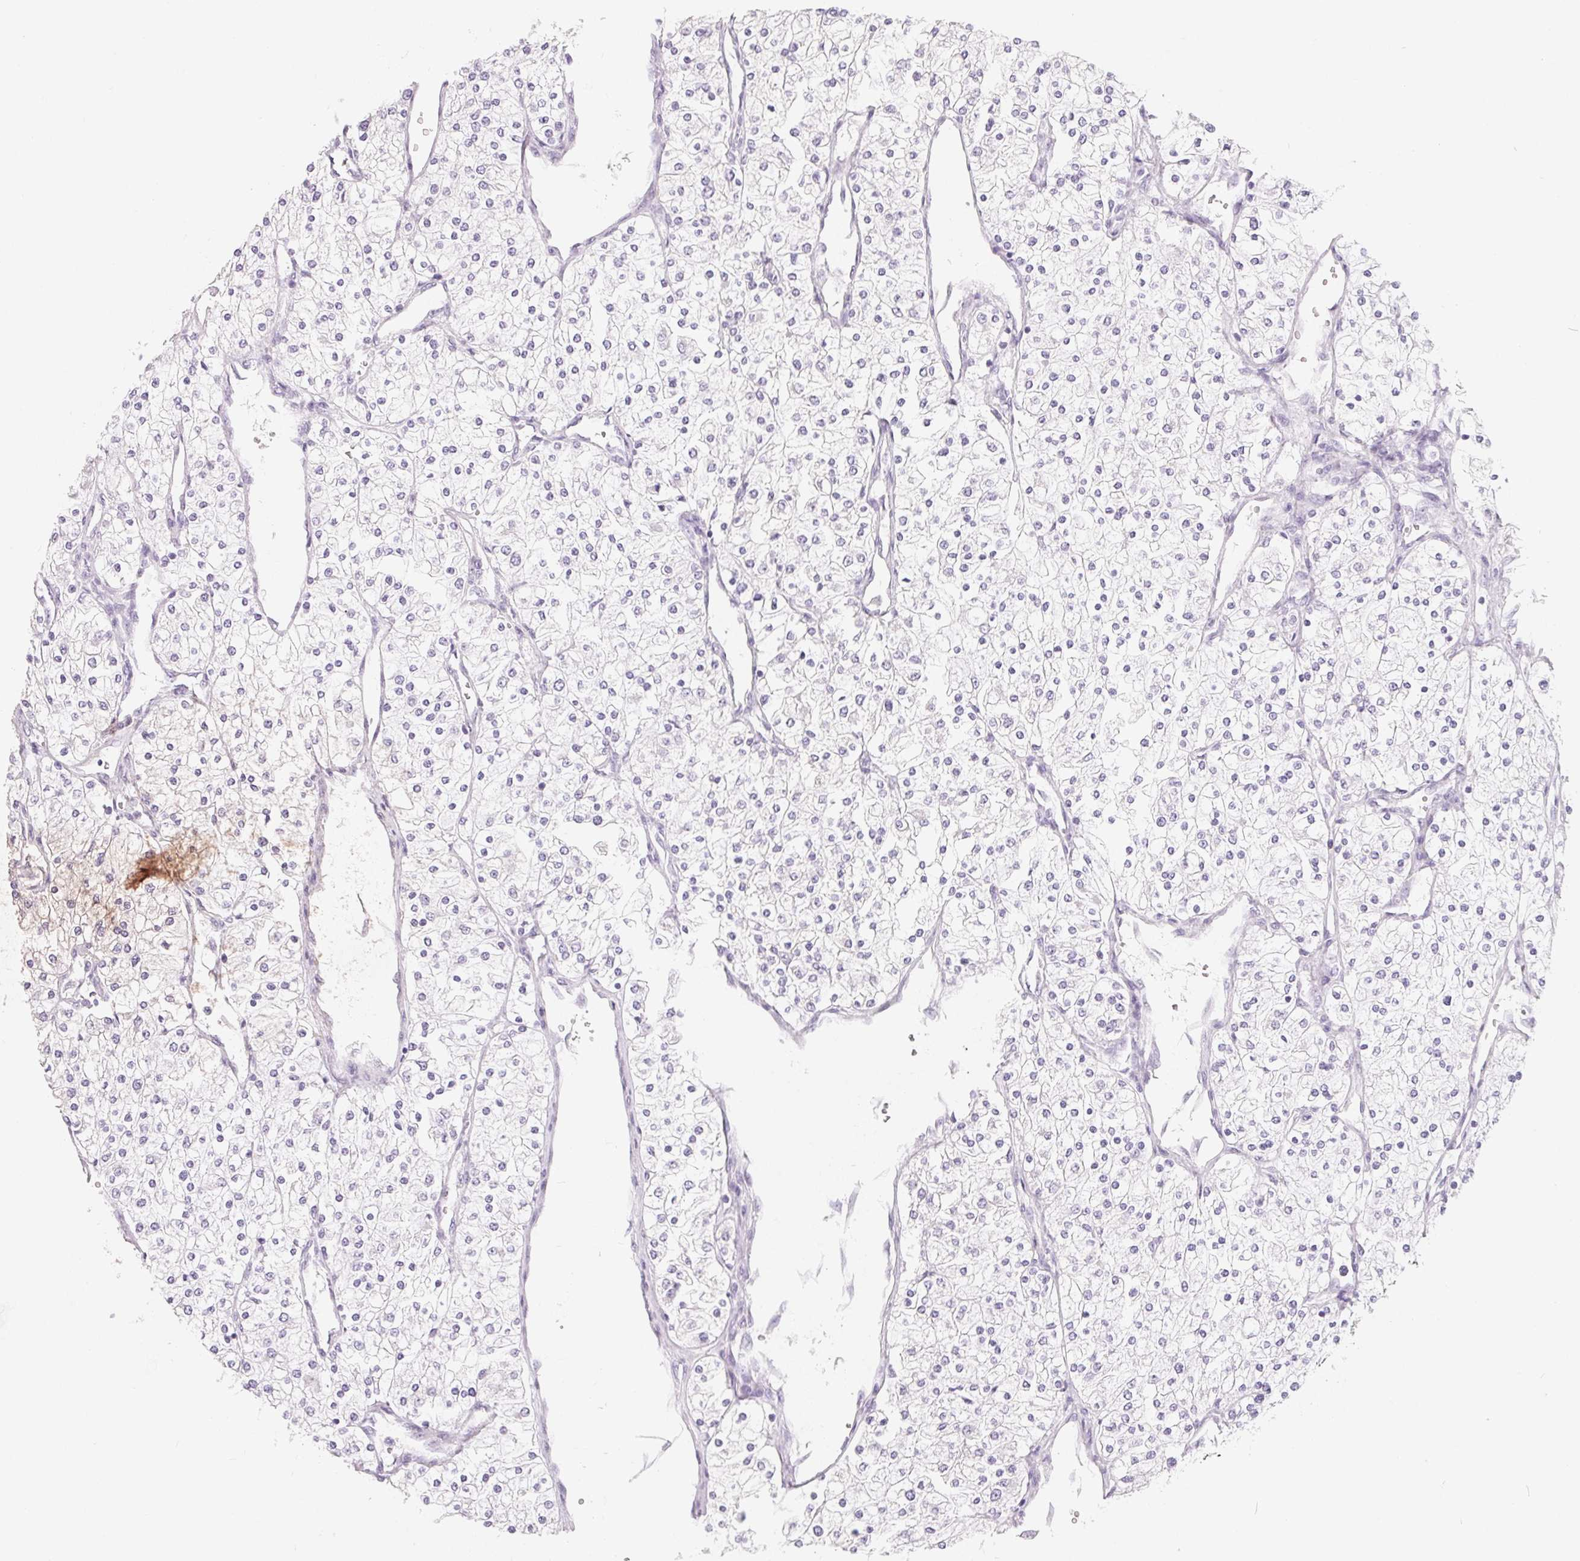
{"staining": {"intensity": "negative", "quantity": "none", "location": "none"}, "tissue": "renal cancer", "cell_type": "Tumor cells", "image_type": "cancer", "snomed": [{"axis": "morphology", "description": "Adenocarcinoma, NOS"}, {"axis": "topography", "description": "Kidney"}], "caption": "Tumor cells are negative for brown protein staining in adenocarcinoma (renal). (Stains: DAB immunohistochemistry (IHC) with hematoxylin counter stain, Microscopy: brightfield microscopy at high magnification).", "gene": "SPACA5B", "patient": {"sex": "male", "age": 80}}